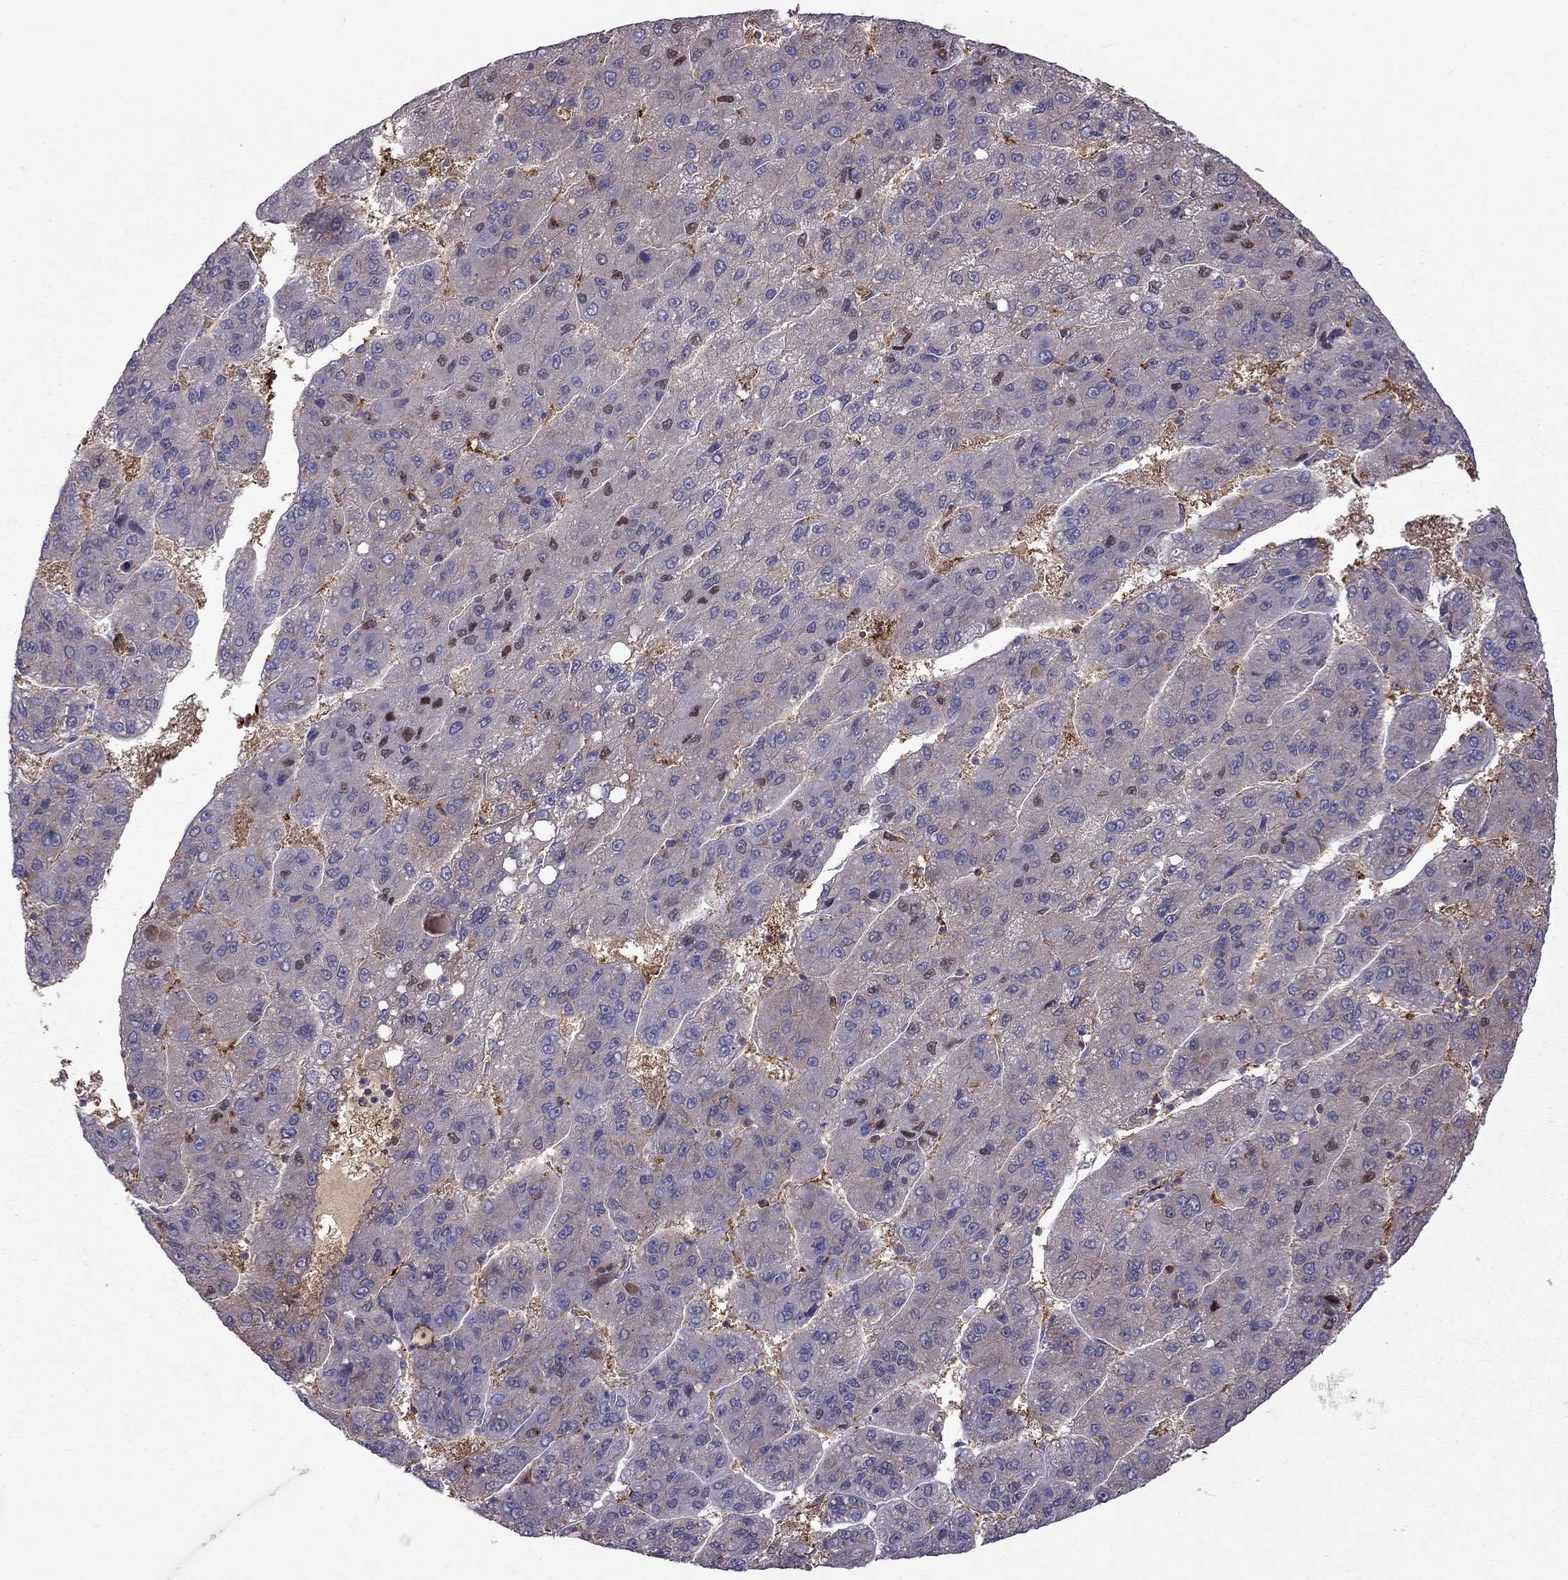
{"staining": {"intensity": "negative", "quantity": "none", "location": "none"}, "tissue": "liver cancer", "cell_type": "Tumor cells", "image_type": "cancer", "snomed": [{"axis": "morphology", "description": "Carcinoma, Hepatocellular, NOS"}, {"axis": "topography", "description": "Liver"}], "caption": "Histopathology image shows no significant protein expression in tumor cells of liver cancer. The staining was performed using DAB to visualize the protein expression in brown, while the nuclei were stained in blue with hematoxylin (Magnification: 20x).", "gene": "EIF4E3", "patient": {"sex": "female", "age": 82}}